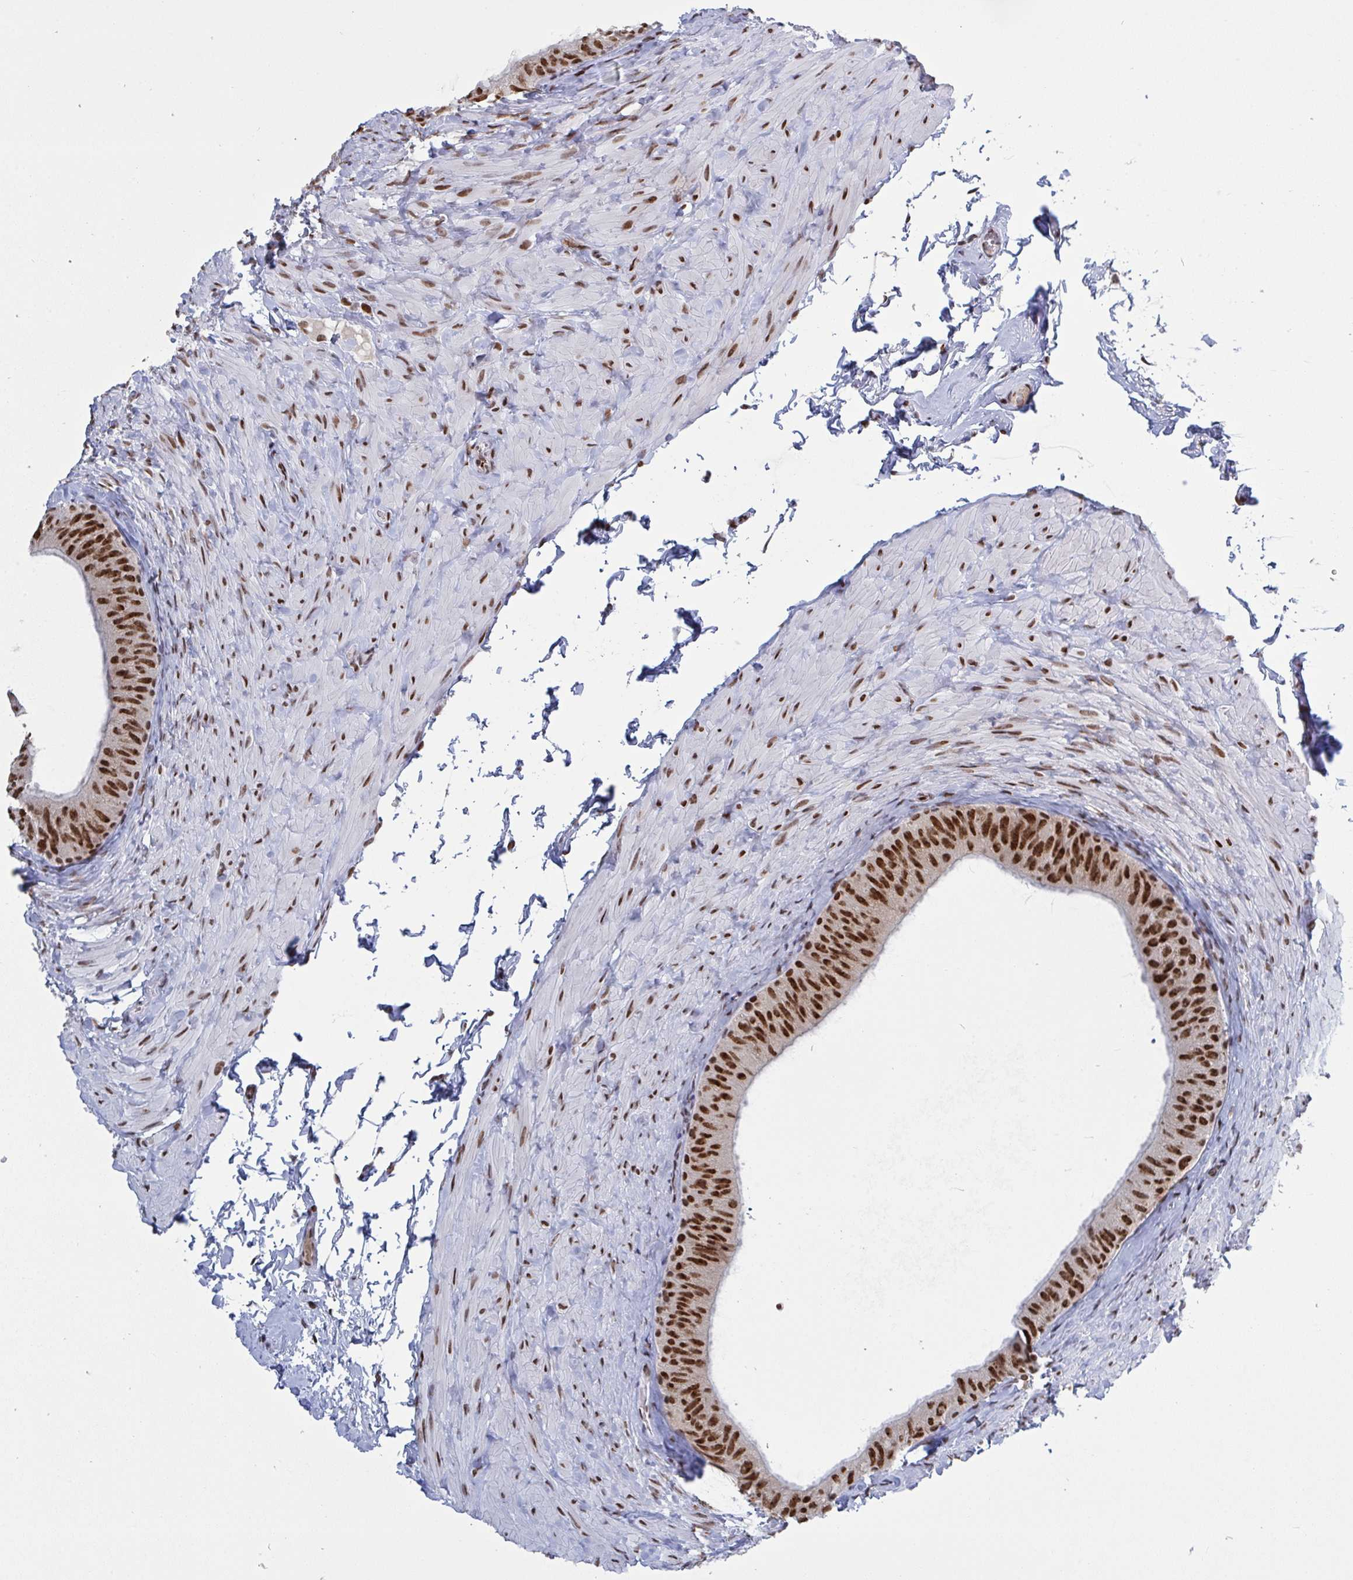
{"staining": {"intensity": "strong", "quantity": ">75%", "location": "nuclear"}, "tissue": "epididymis", "cell_type": "Glandular cells", "image_type": "normal", "snomed": [{"axis": "morphology", "description": "Normal tissue, NOS"}, {"axis": "topography", "description": "Epididymis, spermatic cord, NOS"}, {"axis": "topography", "description": "Epididymis"}], "caption": "Immunohistochemistry (IHC) staining of normal epididymis, which displays high levels of strong nuclear staining in approximately >75% of glandular cells indicating strong nuclear protein positivity. The staining was performed using DAB (3,3'-diaminobenzidine) (brown) for protein detection and nuclei were counterstained in hematoxylin (blue).", "gene": "ZNF607", "patient": {"sex": "male", "age": 31}}